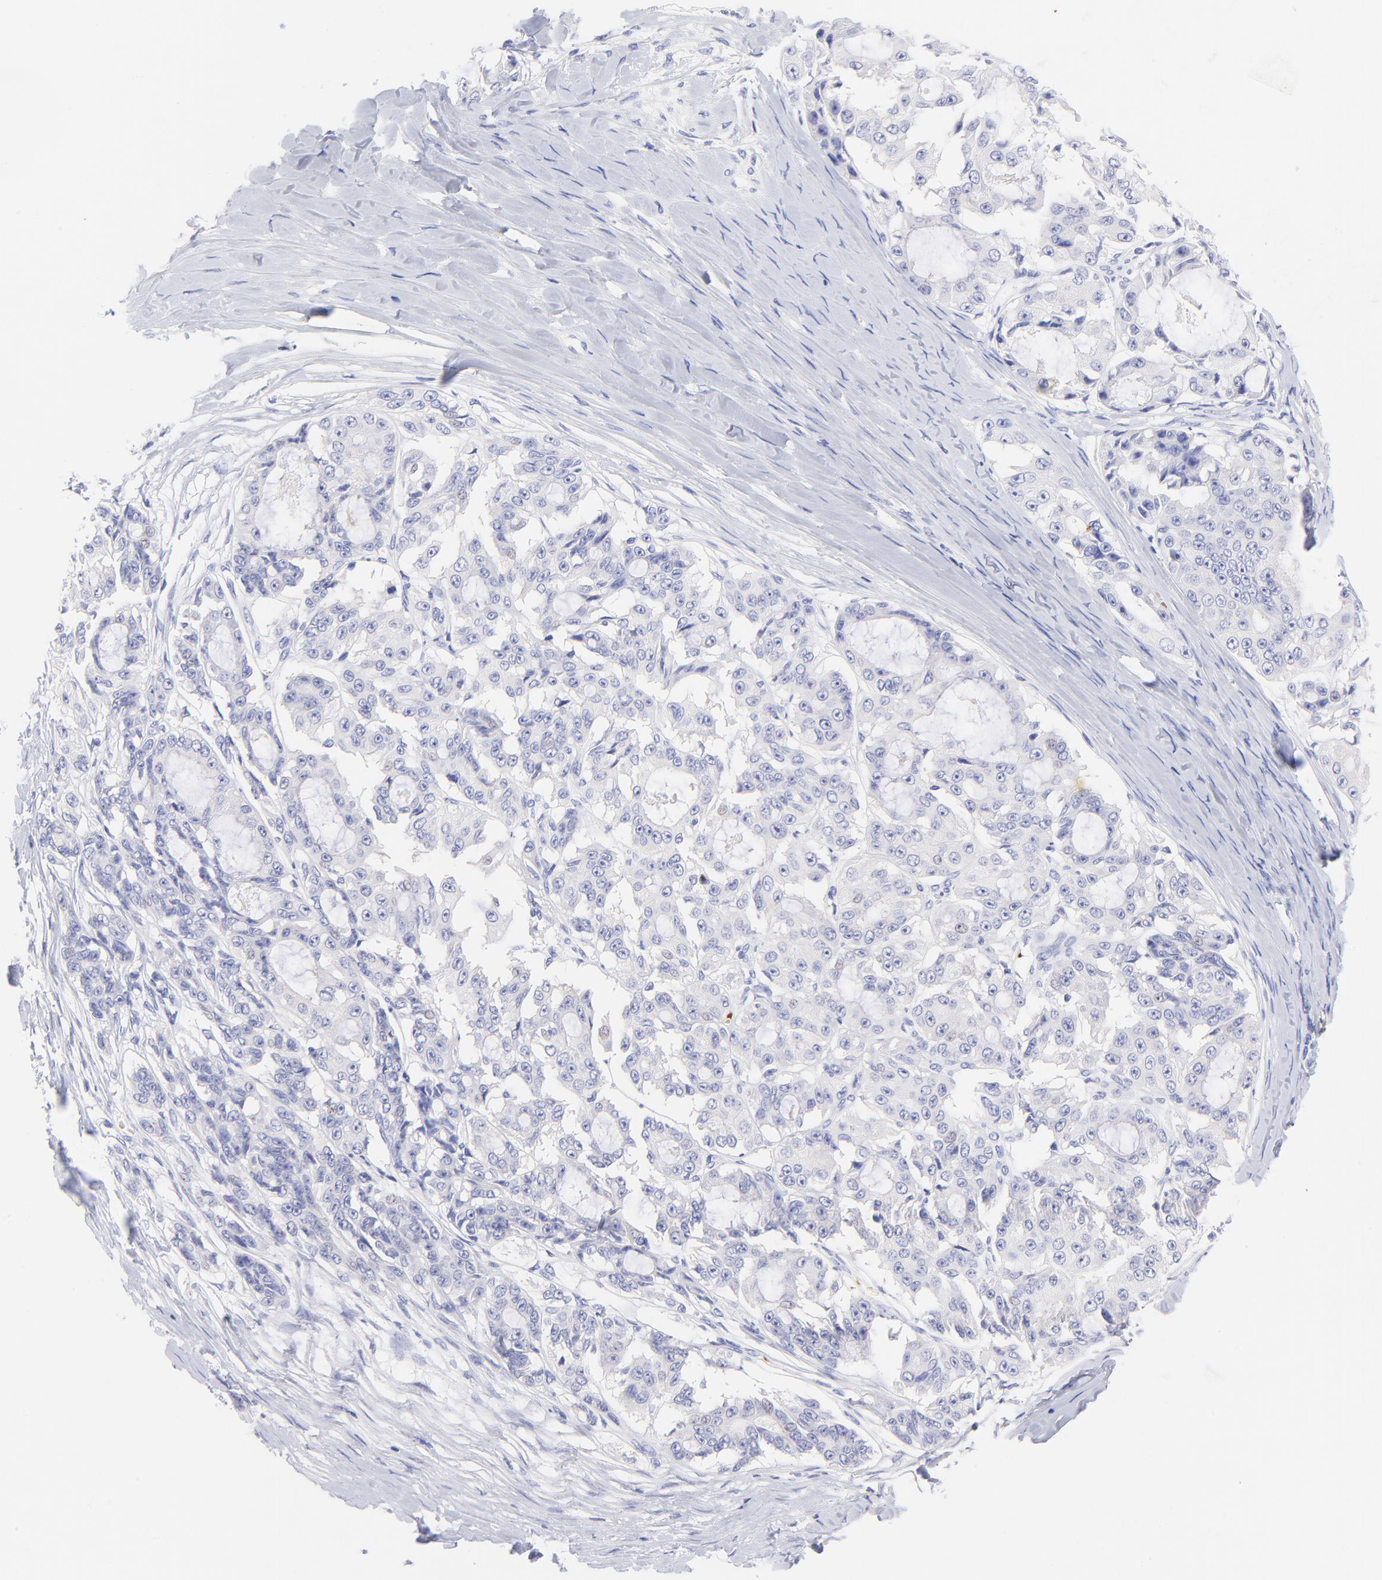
{"staining": {"intensity": "negative", "quantity": "none", "location": "none"}, "tissue": "ovarian cancer", "cell_type": "Tumor cells", "image_type": "cancer", "snomed": [{"axis": "morphology", "description": "Carcinoma, endometroid"}, {"axis": "topography", "description": "Ovary"}], "caption": "Tumor cells show no significant staining in ovarian cancer (endometroid carcinoma). The staining was performed using DAB (3,3'-diaminobenzidine) to visualize the protein expression in brown, while the nuclei were stained in blue with hematoxylin (Magnification: 20x).", "gene": "FRMPD3", "patient": {"sex": "female", "age": 61}}